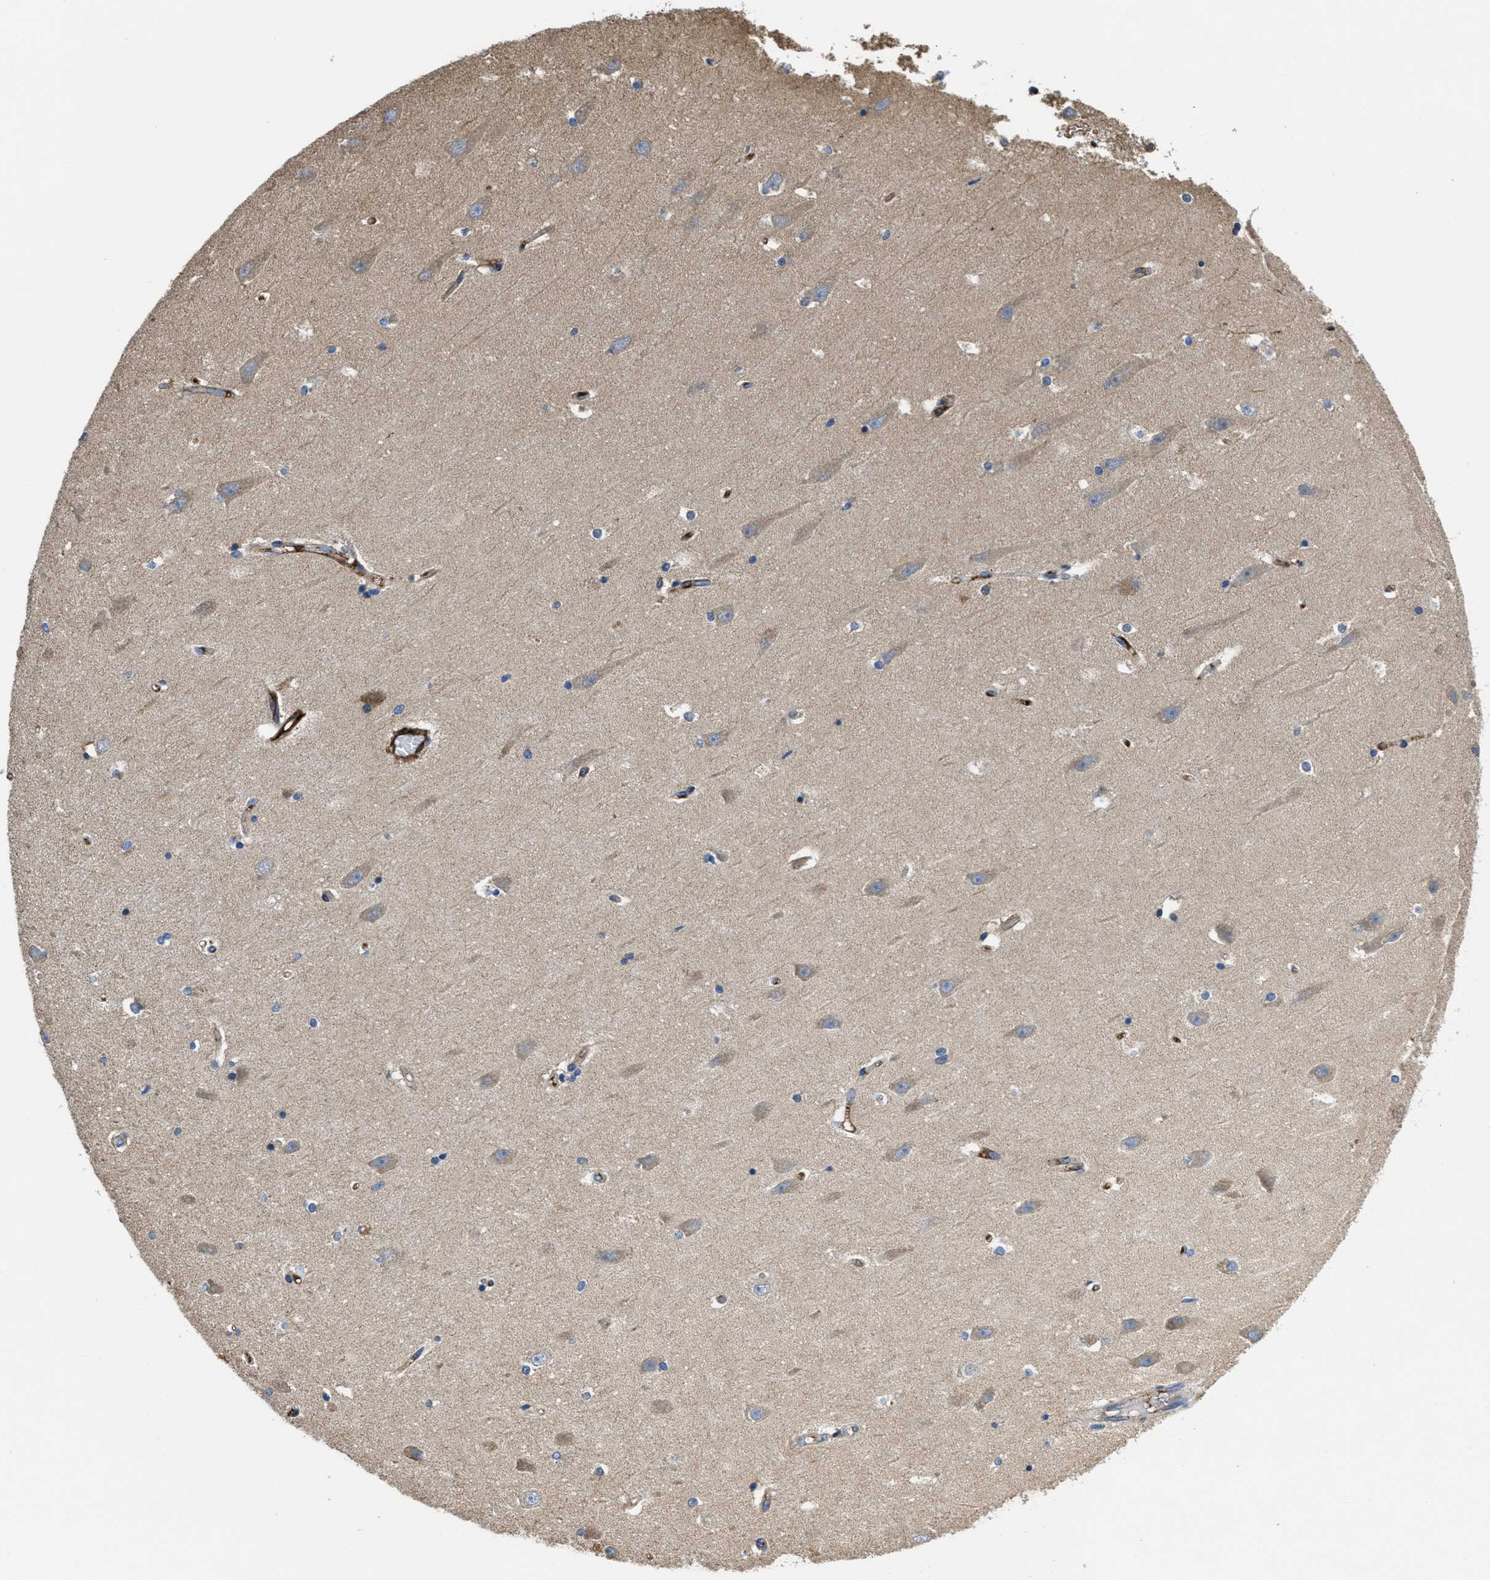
{"staining": {"intensity": "weak", "quantity": "<25%", "location": "cytoplasmic/membranous"}, "tissue": "hippocampus", "cell_type": "Glial cells", "image_type": "normal", "snomed": [{"axis": "morphology", "description": "Normal tissue, NOS"}, {"axis": "topography", "description": "Hippocampus"}], "caption": "The IHC histopathology image has no significant positivity in glial cells of hippocampus.", "gene": "GALK1", "patient": {"sex": "male", "age": 45}}